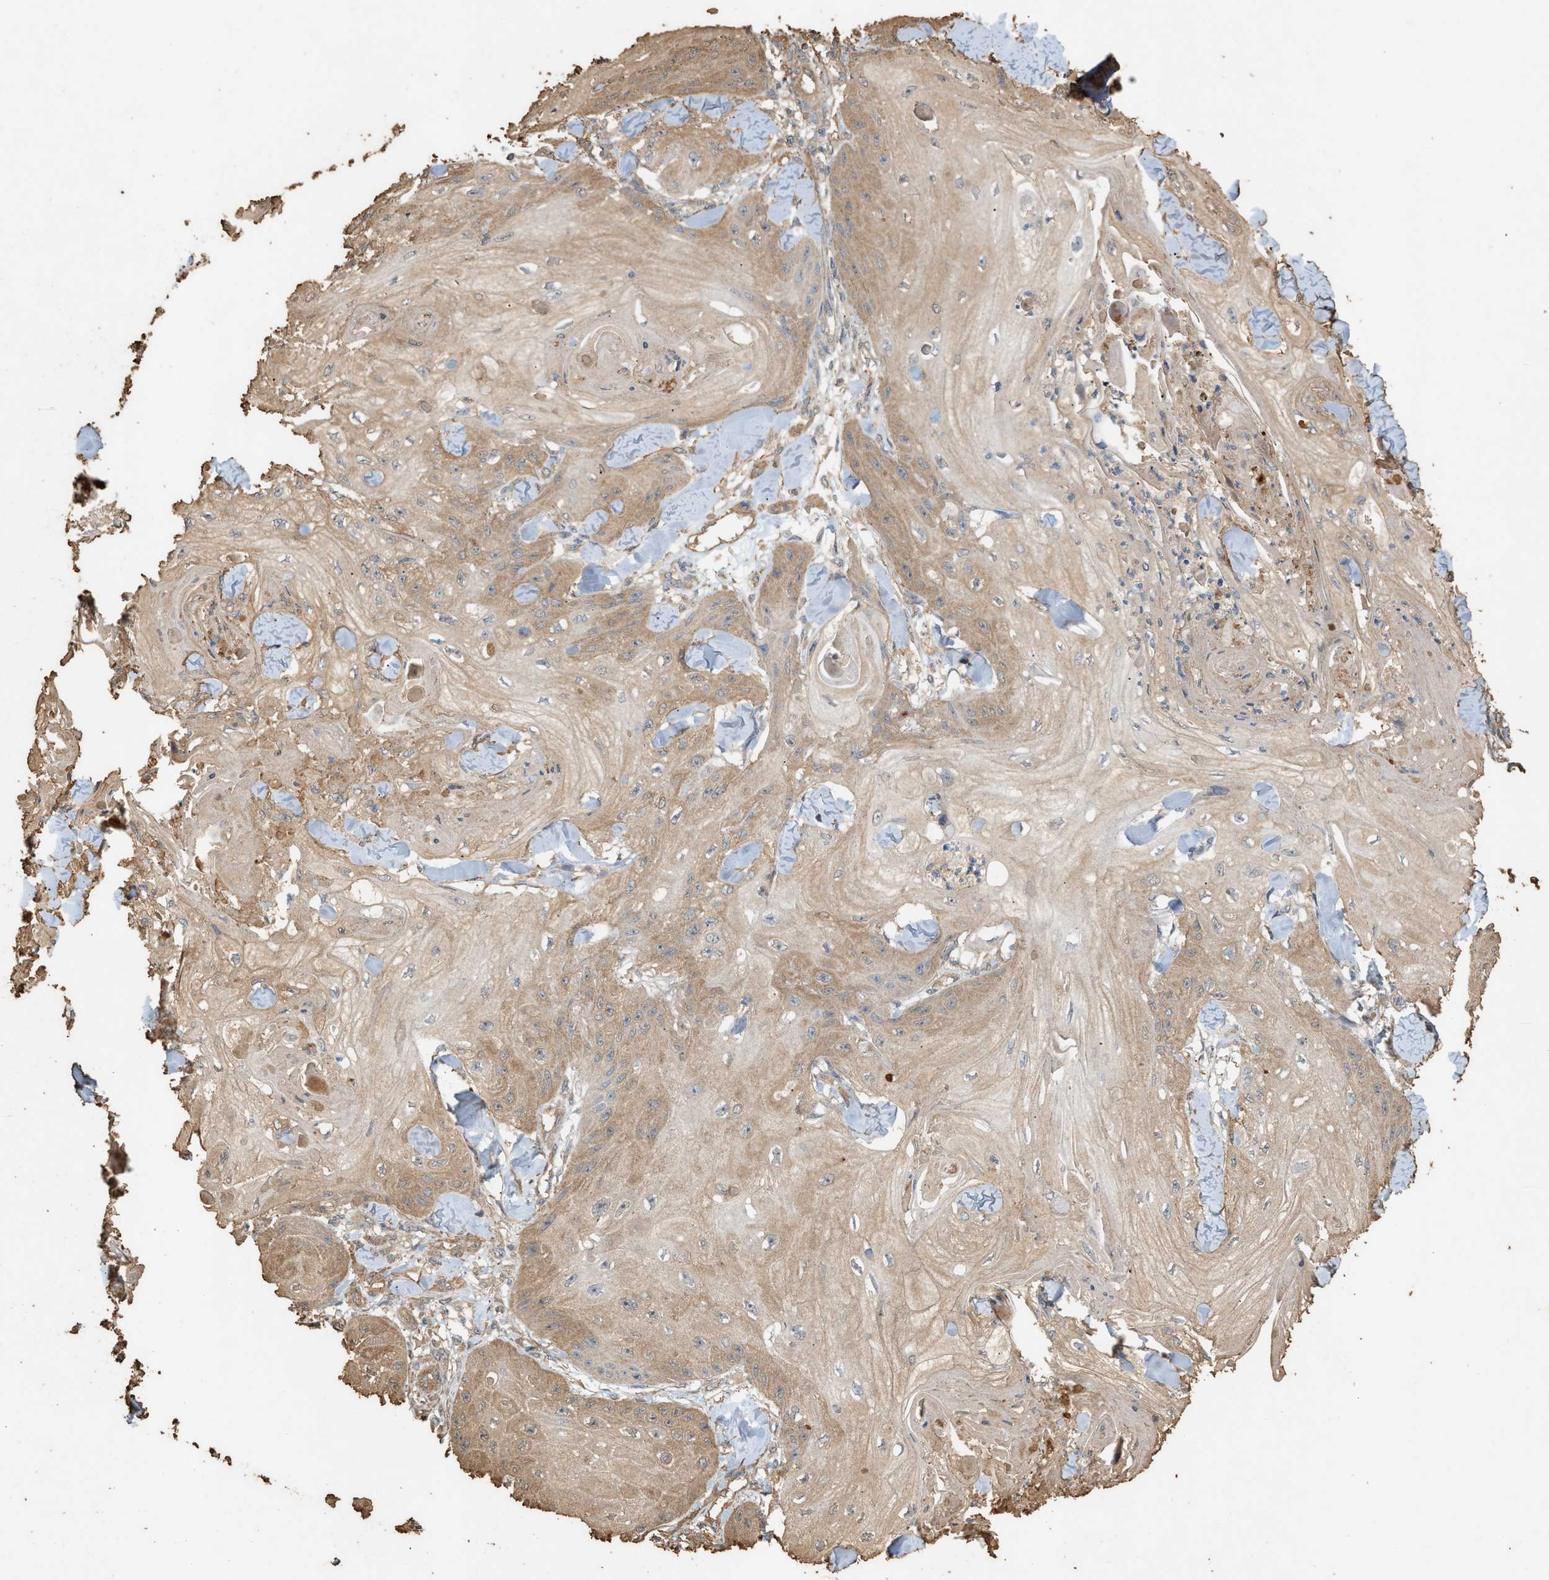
{"staining": {"intensity": "weak", "quantity": ">75%", "location": "cytoplasmic/membranous"}, "tissue": "skin cancer", "cell_type": "Tumor cells", "image_type": "cancer", "snomed": [{"axis": "morphology", "description": "Squamous cell carcinoma, NOS"}, {"axis": "topography", "description": "Skin"}], "caption": "Skin squamous cell carcinoma was stained to show a protein in brown. There is low levels of weak cytoplasmic/membranous expression in approximately >75% of tumor cells.", "gene": "DCAF7", "patient": {"sex": "male", "age": 74}}